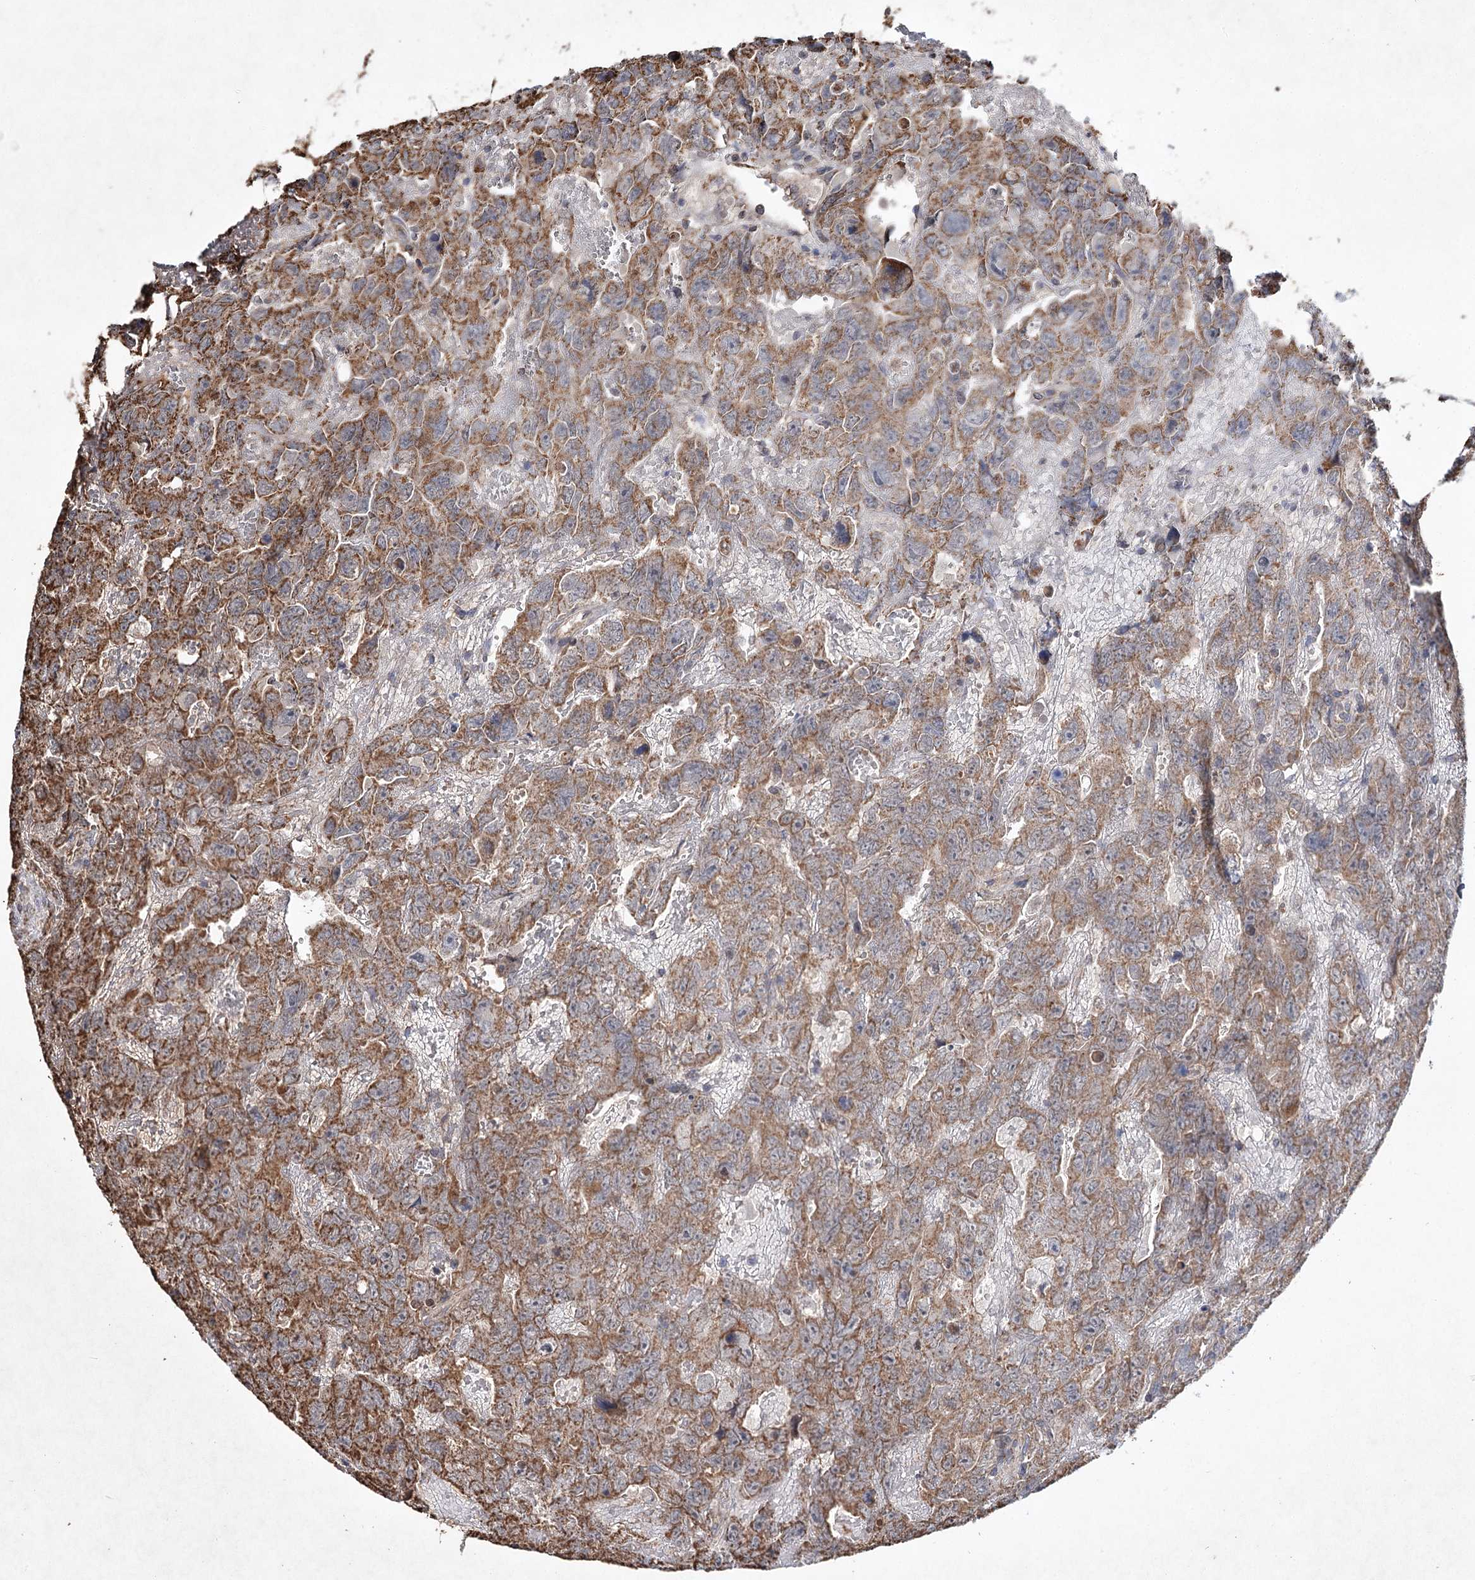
{"staining": {"intensity": "moderate", "quantity": ">75%", "location": "cytoplasmic/membranous"}, "tissue": "testis cancer", "cell_type": "Tumor cells", "image_type": "cancer", "snomed": [{"axis": "morphology", "description": "Carcinoma, Embryonal, NOS"}, {"axis": "topography", "description": "Testis"}], "caption": "Immunohistochemical staining of human testis cancer reveals medium levels of moderate cytoplasmic/membranous positivity in approximately >75% of tumor cells. Using DAB (brown) and hematoxylin (blue) stains, captured at high magnification using brightfield microscopy.", "gene": "PIK3CB", "patient": {"sex": "male", "age": 45}}